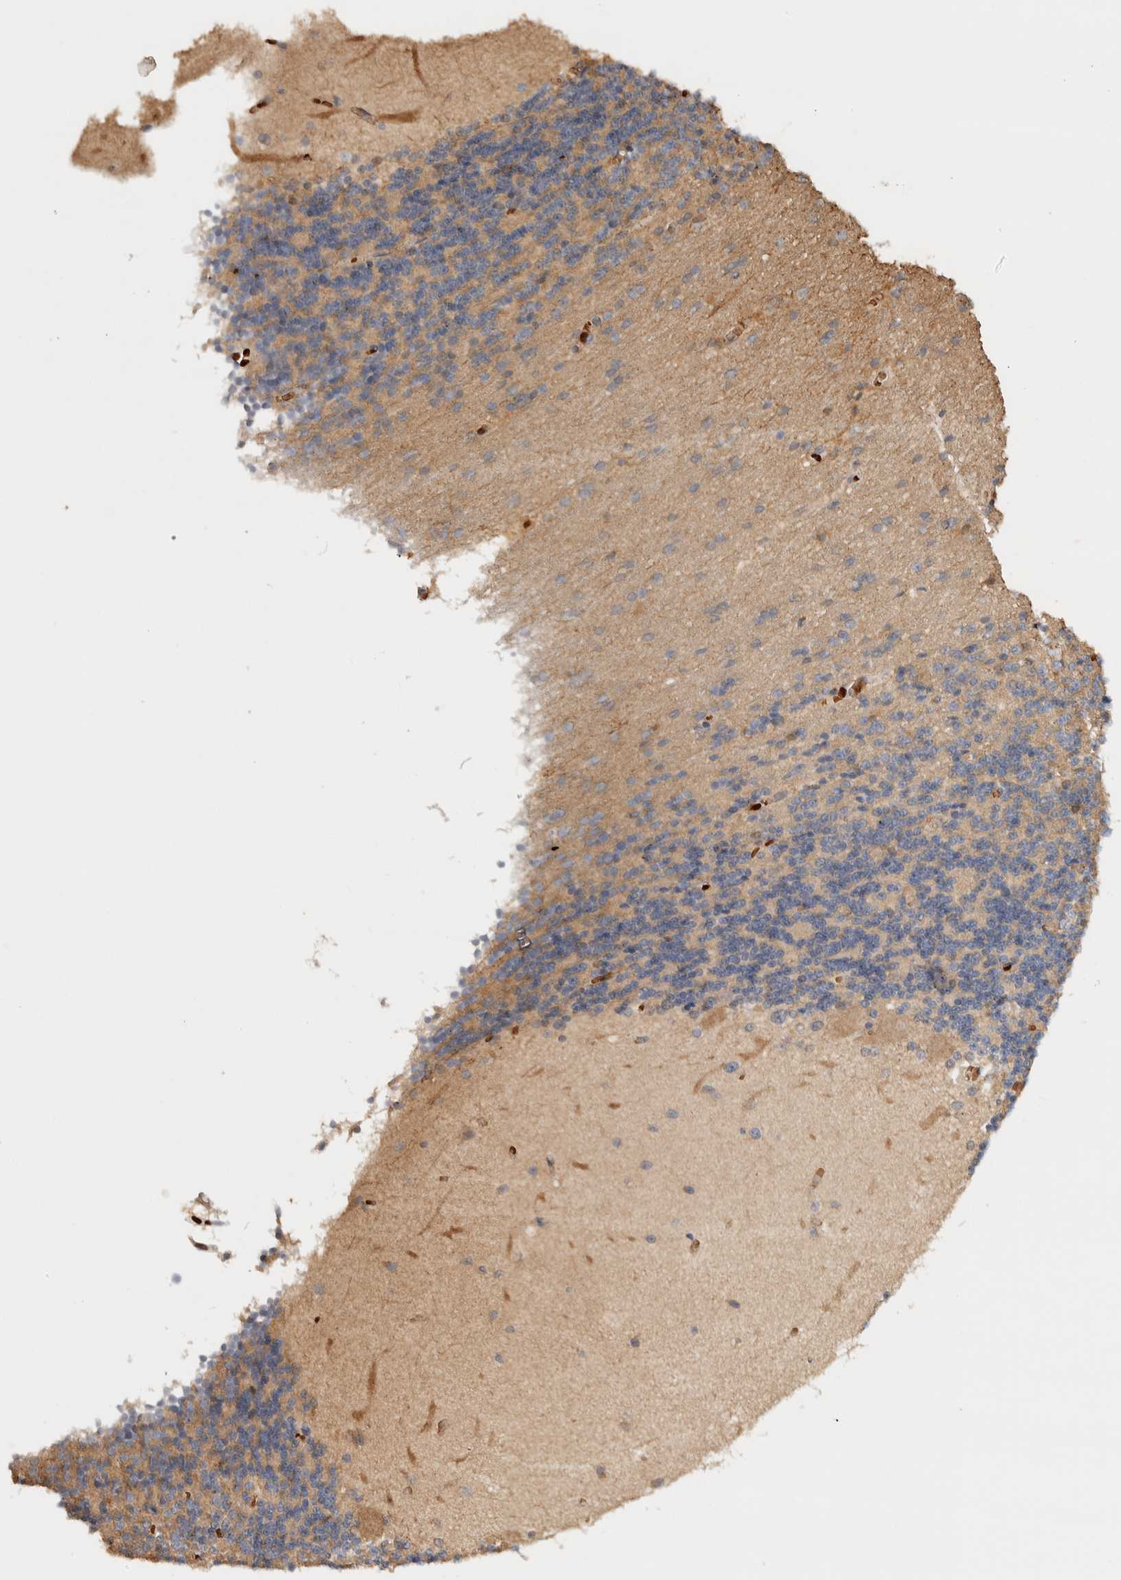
{"staining": {"intensity": "moderate", "quantity": ">75%", "location": "cytoplasmic/membranous"}, "tissue": "cerebellum", "cell_type": "Cells in granular layer", "image_type": "normal", "snomed": [{"axis": "morphology", "description": "Normal tissue, NOS"}, {"axis": "topography", "description": "Cerebellum"}], "caption": "Unremarkable cerebellum was stained to show a protein in brown. There is medium levels of moderate cytoplasmic/membranous expression in approximately >75% of cells in granular layer.", "gene": "TTI2", "patient": {"sex": "female", "age": 54}}